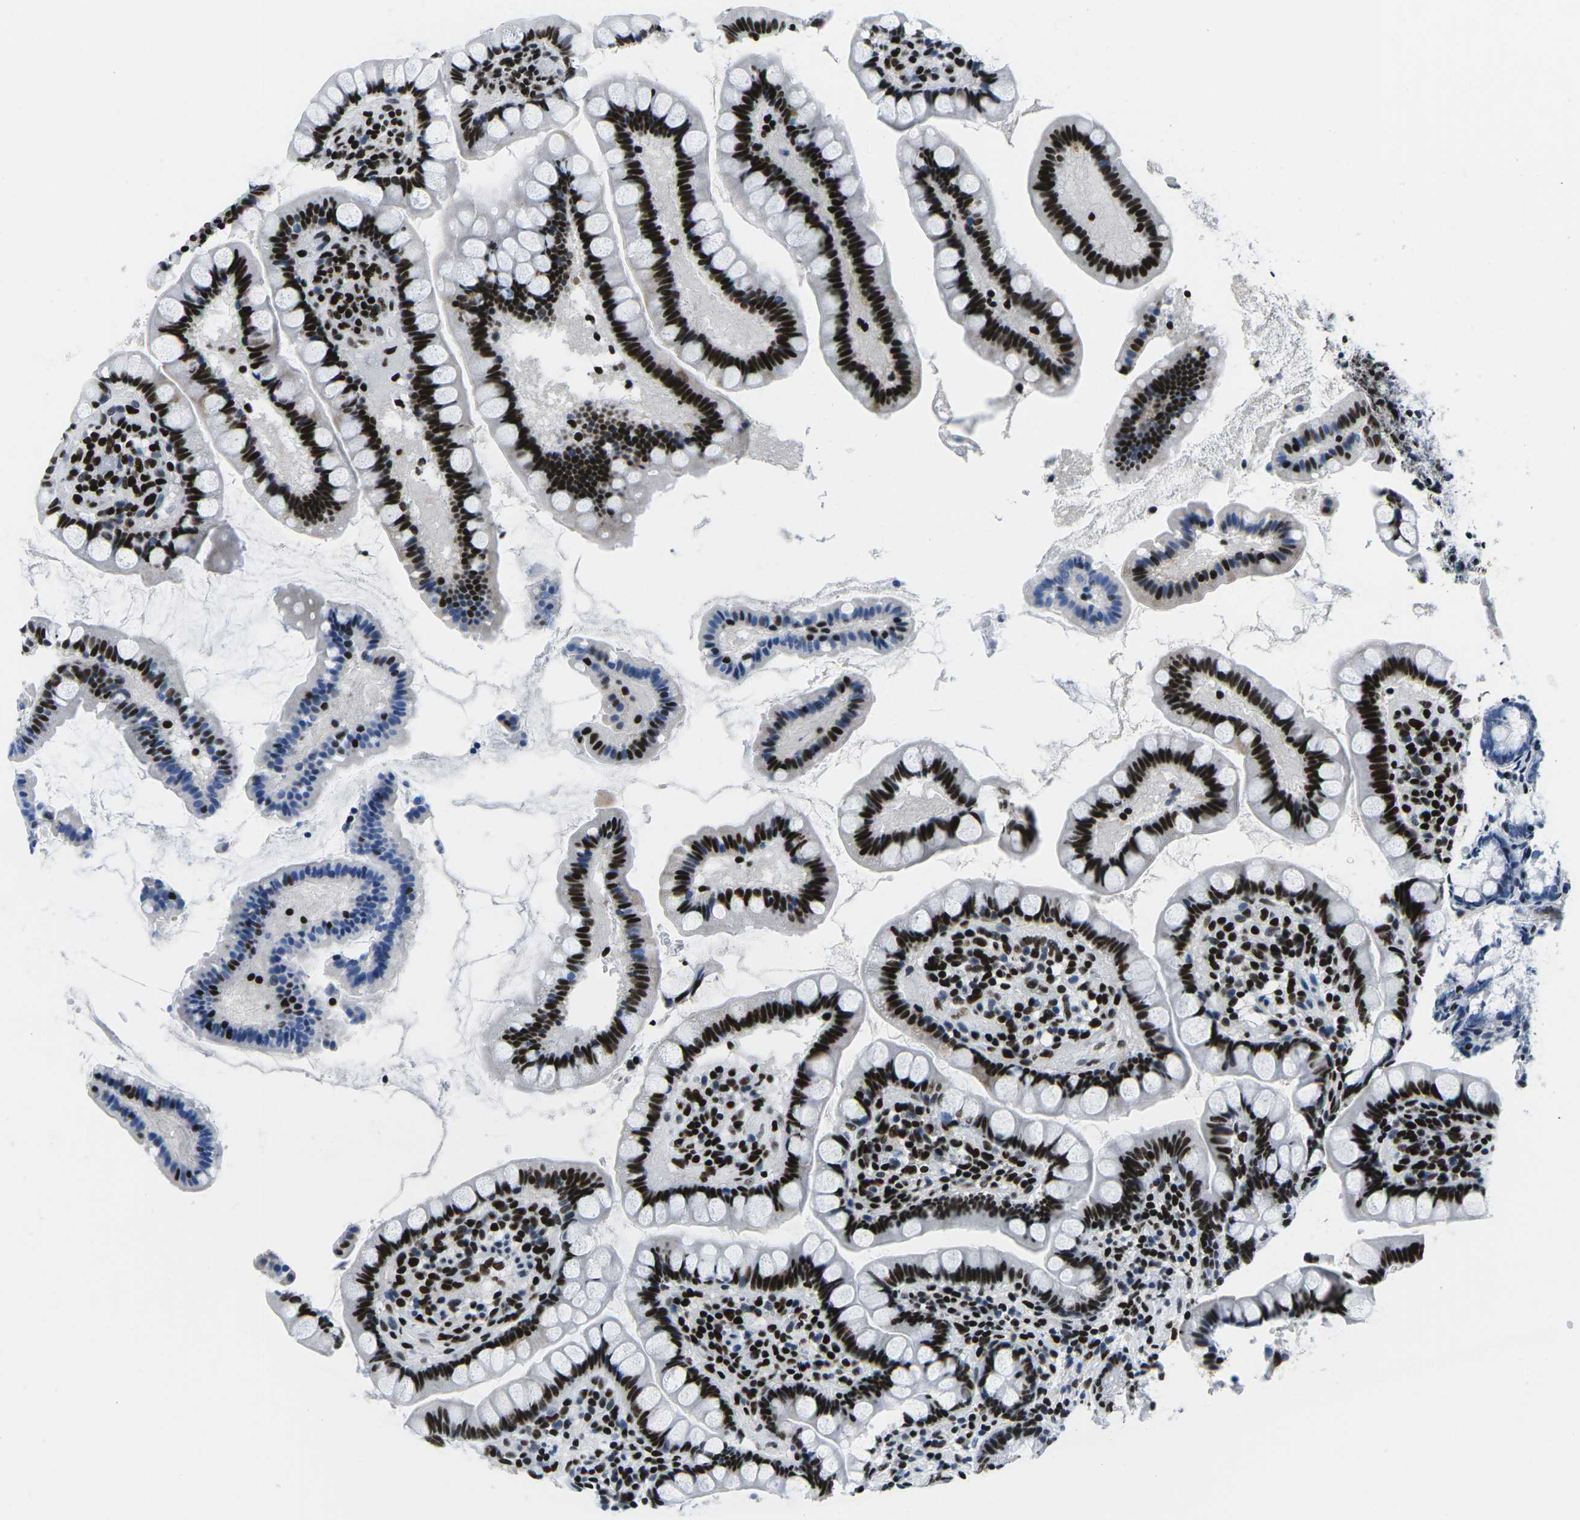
{"staining": {"intensity": "strong", "quantity": "25%-75%", "location": "nuclear"}, "tissue": "small intestine", "cell_type": "Glandular cells", "image_type": "normal", "snomed": [{"axis": "morphology", "description": "Normal tissue, NOS"}, {"axis": "topography", "description": "Small intestine"}], "caption": "A histopathology image of human small intestine stained for a protein exhibits strong nuclear brown staining in glandular cells.", "gene": "ATF1", "patient": {"sex": "female", "age": 84}}